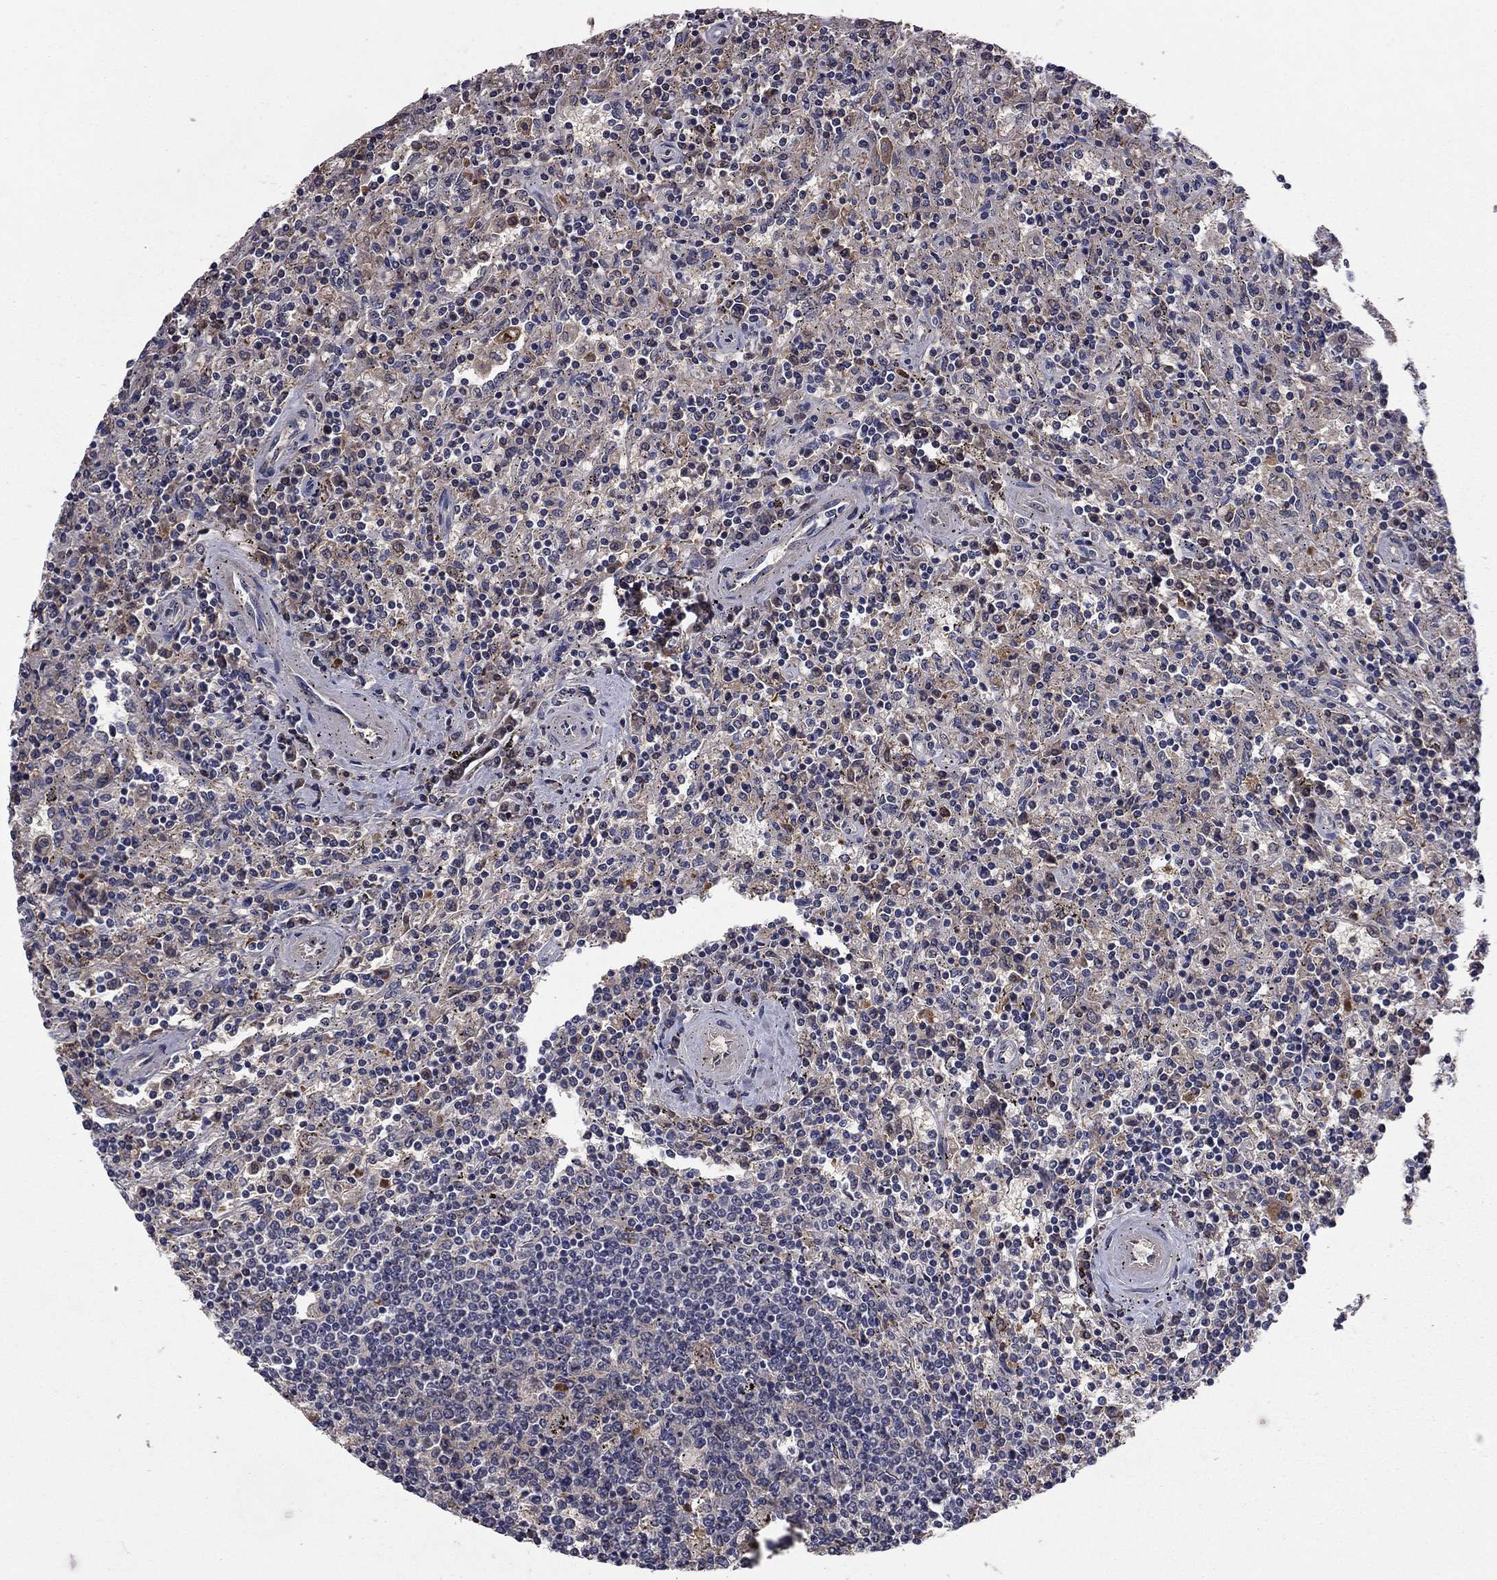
{"staining": {"intensity": "negative", "quantity": "none", "location": "none"}, "tissue": "lymphoma", "cell_type": "Tumor cells", "image_type": "cancer", "snomed": [{"axis": "morphology", "description": "Malignant lymphoma, non-Hodgkin's type, Low grade"}, {"axis": "topography", "description": "Spleen"}], "caption": "Tumor cells are negative for brown protein staining in malignant lymphoma, non-Hodgkin's type (low-grade). (Immunohistochemistry, brightfield microscopy, high magnification).", "gene": "PROS1", "patient": {"sex": "male", "age": 62}}